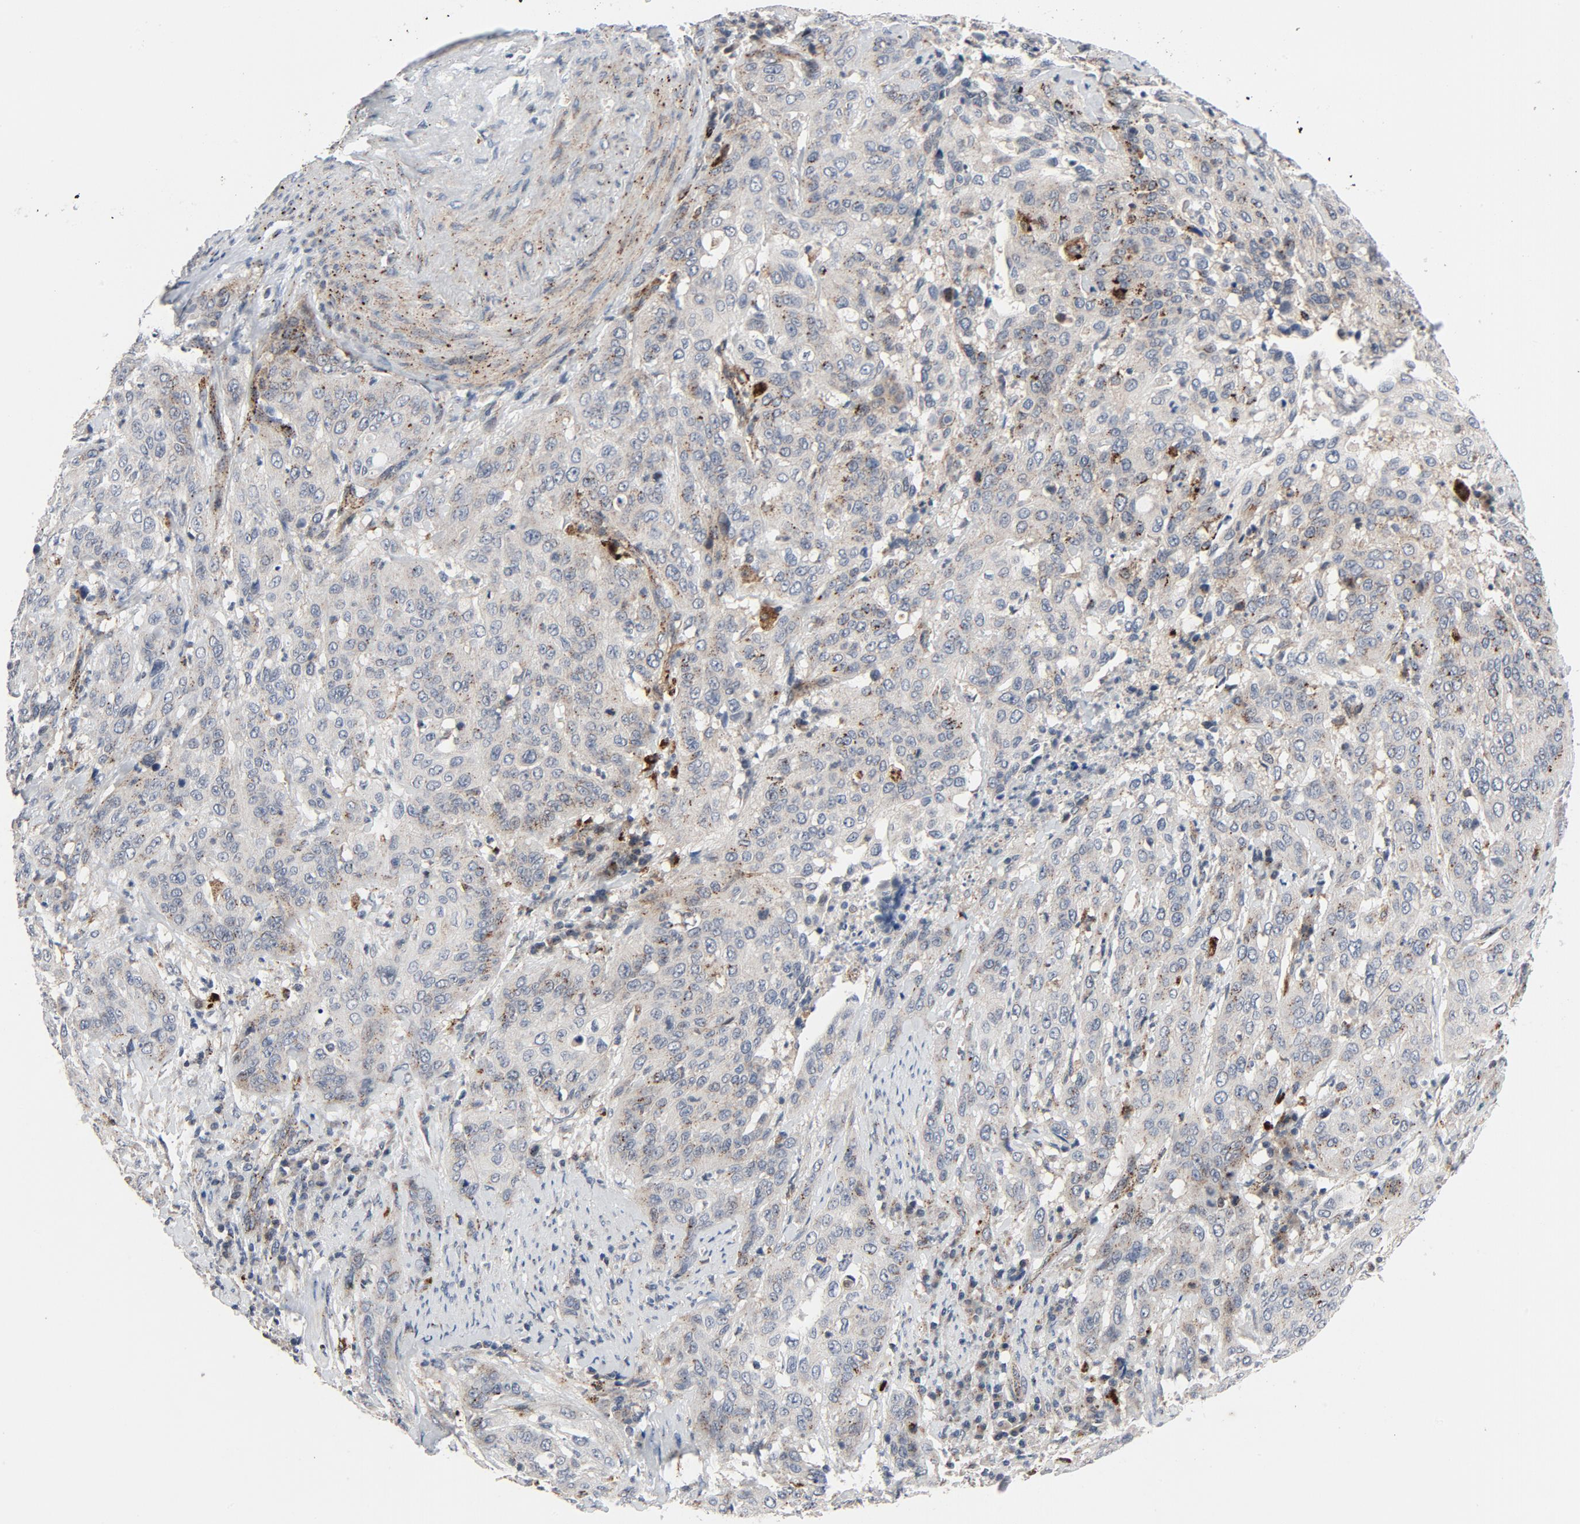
{"staining": {"intensity": "moderate", "quantity": "<25%", "location": "cytoplasmic/membranous"}, "tissue": "cervical cancer", "cell_type": "Tumor cells", "image_type": "cancer", "snomed": [{"axis": "morphology", "description": "Adenocarcinoma, NOS"}, {"axis": "topography", "description": "Cervix"}], "caption": "Protein expression analysis of human adenocarcinoma (cervical) reveals moderate cytoplasmic/membranous expression in about <25% of tumor cells.", "gene": "AKT2", "patient": {"sex": "female", "age": 36}}